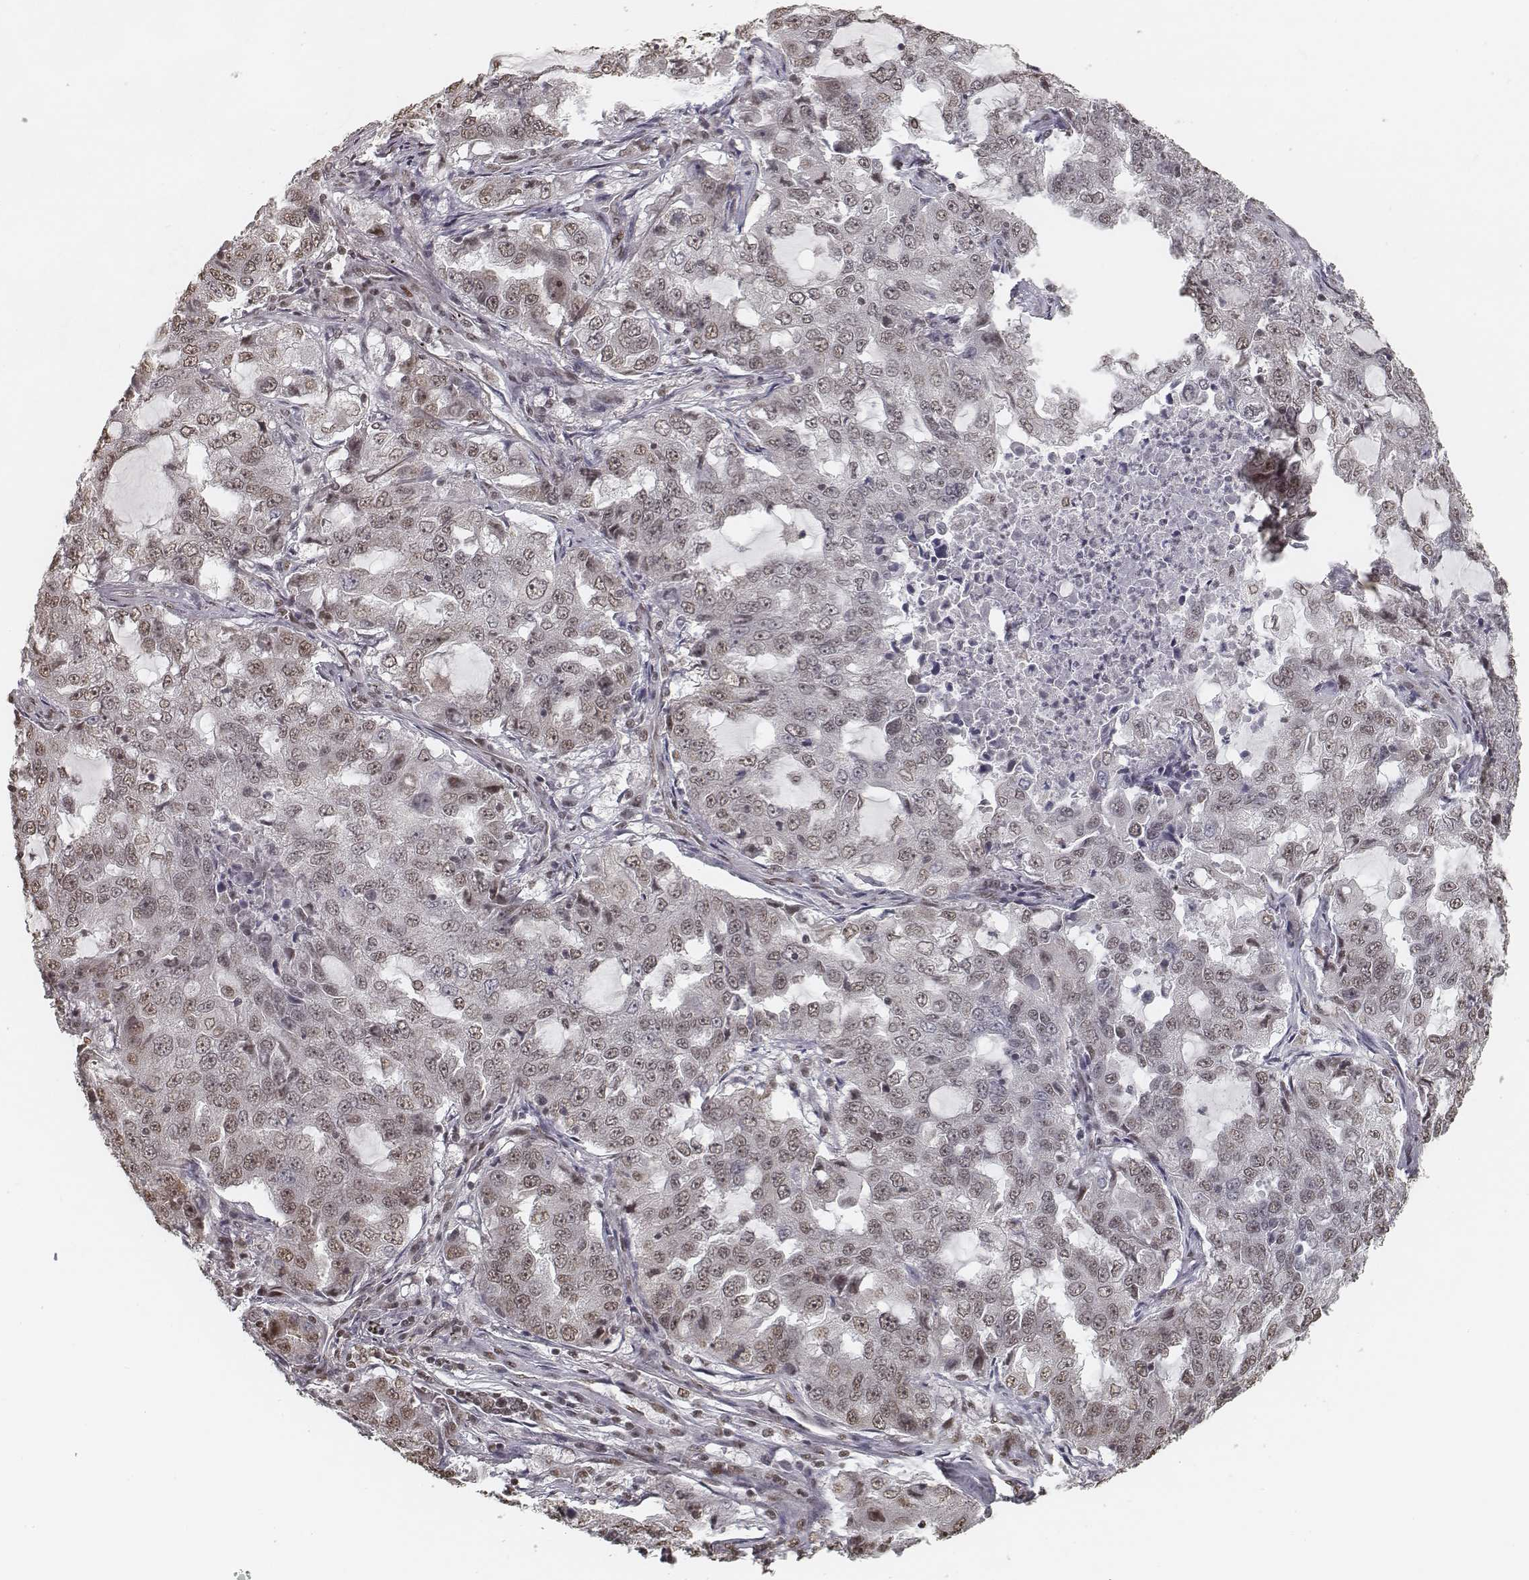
{"staining": {"intensity": "weak", "quantity": "25%-75%", "location": "nuclear"}, "tissue": "lung cancer", "cell_type": "Tumor cells", "image_type": "cancer", "snomed": [{"axis": "morphology", "description": "Adenocarcinoma, NOS"}, {"axis": "topography", "description": "Lung"}], "caption": "IHC photomicrograph of human lung cancer stained for a protein (brown), which reveals low levels of weak nuclear staining in about 25%-75% of tumor cells.", "gene": "HMGA2", "patient": {"sex": "female", "age": 61}}